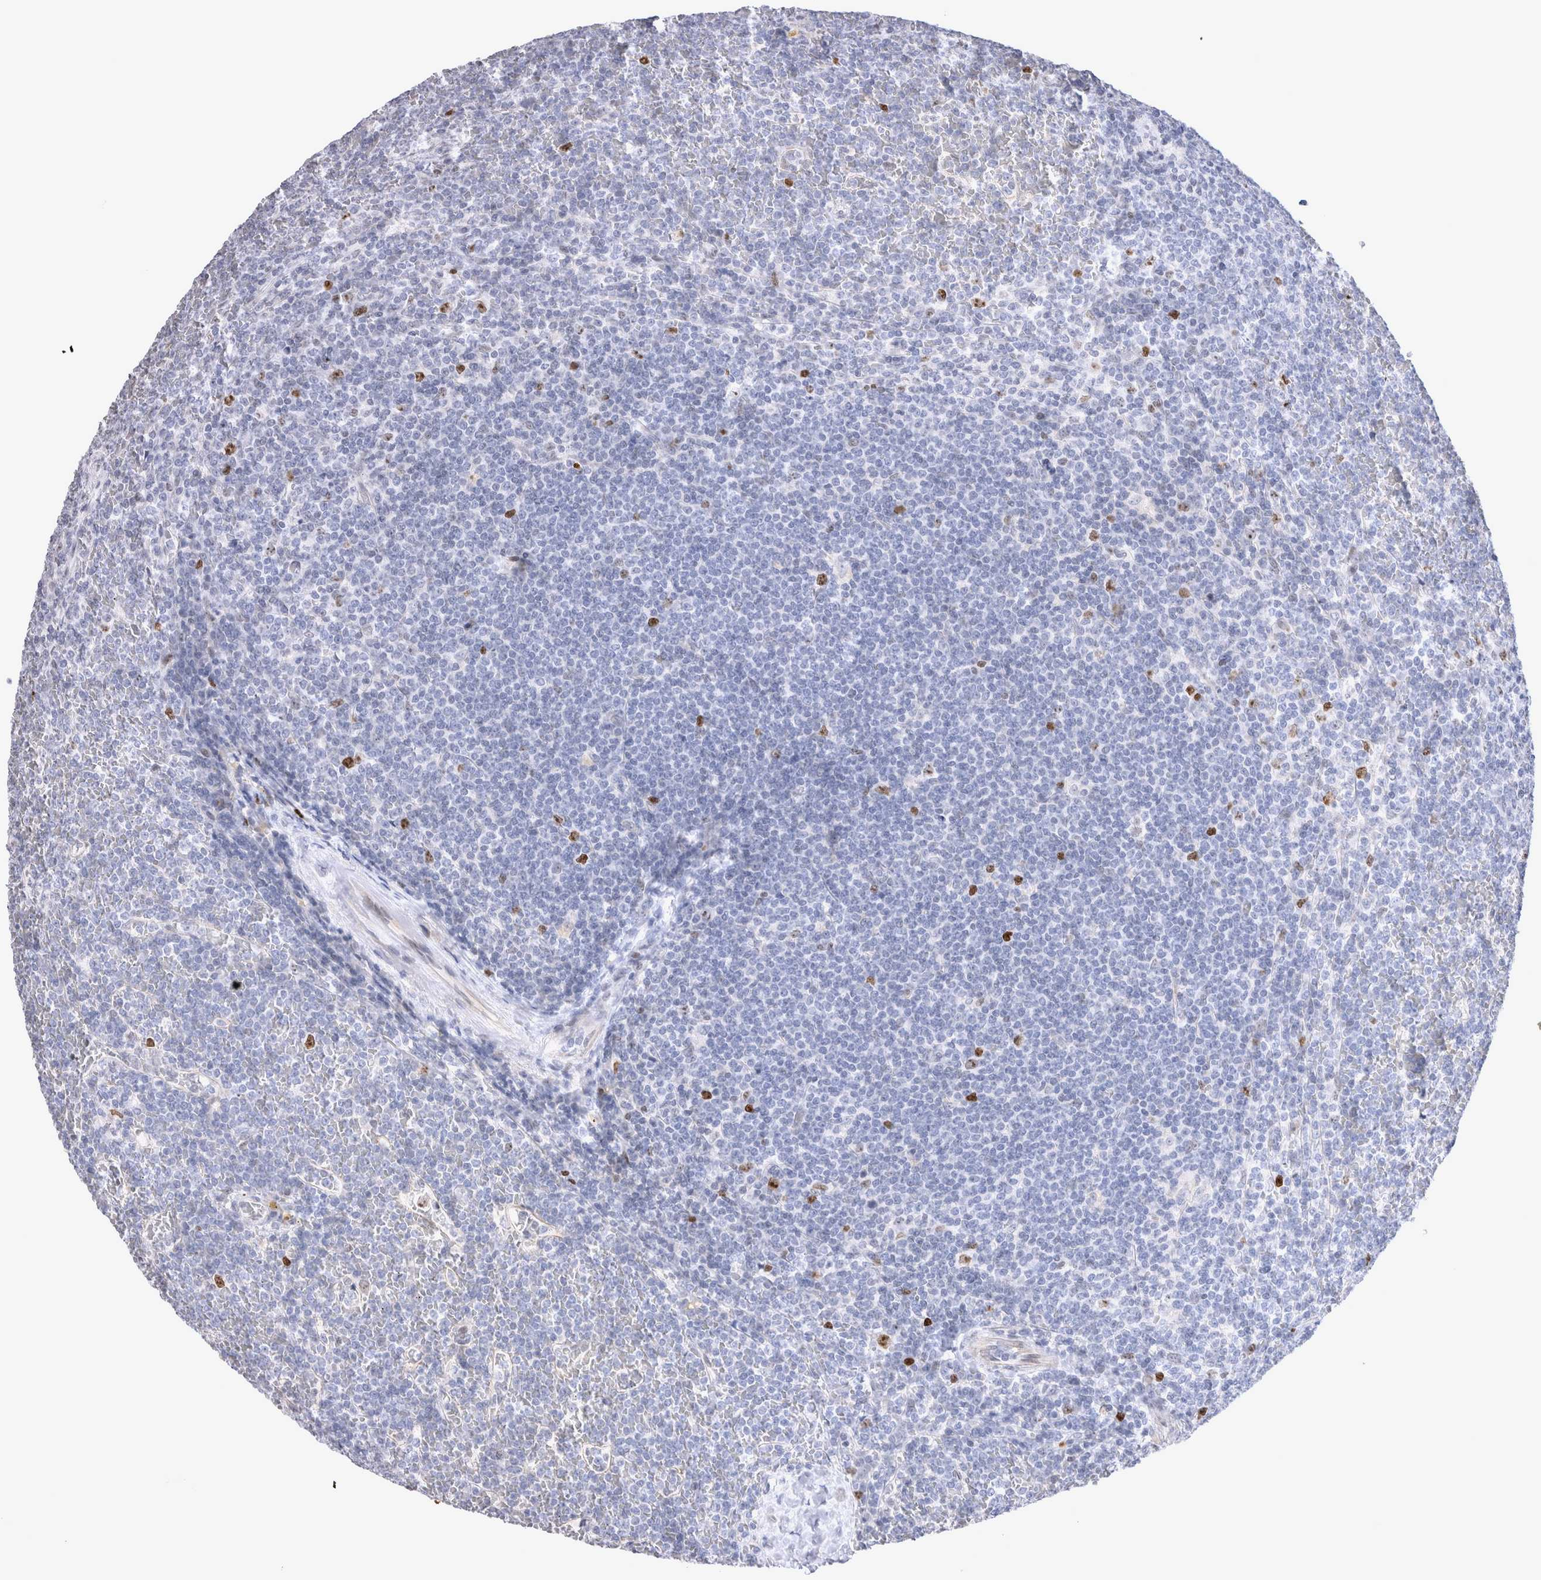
{"staining": {"intensity": "moderate", "quantity": "<25%", "location": "nuclear"}, "tissue": "lymphoma", "cell_type": "Tumor cells", "image_type": "cancer", "snomed": [{"axis": "morphology", "description": "Malignant lymphoma, non-Hodgkin's type, Low grade"}, {"axis": "topography", "description": "Spleen"}], "caption": "This micrograph exhibits malignant lymphoma, non-Hodgkin's type (low-grade) stained with IHC to label a protein in brown. The nuclear of tumor cells show moderate positivity for the protein. Nuclei are counter-stained blue.", "gene": "KIF18B", "patient": {"sex": "female", "age": 19}}